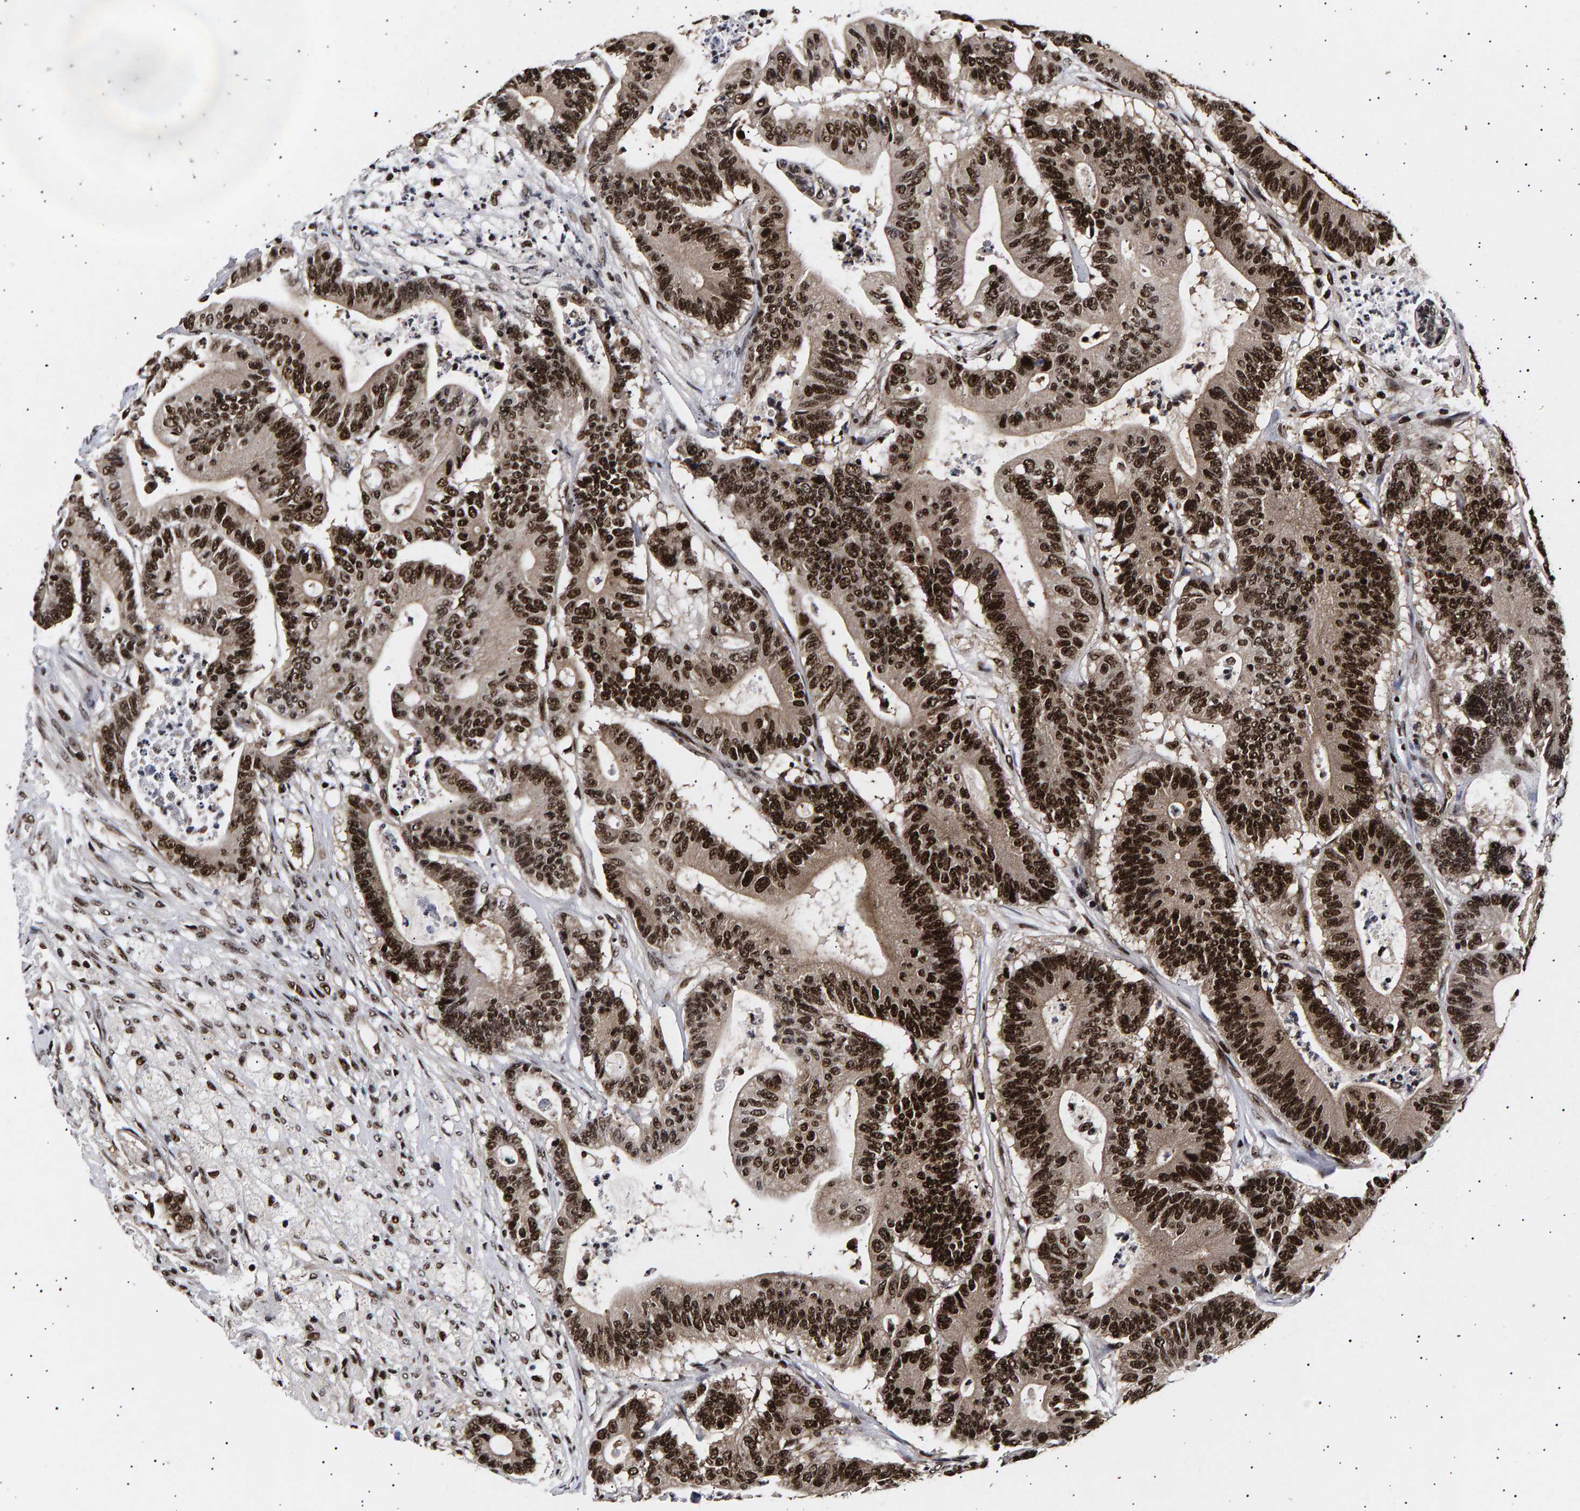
{"staining": {"intensity": "strong", "quantity": ">75%", "location": "nuclear"}, "tissue": "colorectal cancer", "cell_type": "Tumor cells", "image_type": "cancer", "snomed": [{"axis": "morphology", "description": "Adenocarcinoma, NOS"}, {"axis": "topography", "description": "Colon"}], "caption": "Strong nuclear positivity for a protein is seen in approximately >75% of tumor cells of adenocarcinoma (colorectal) using immunohistochemistry (IHC).", "gene": "ANKRD40", "patient": {"sex": "female", "age": 84}}